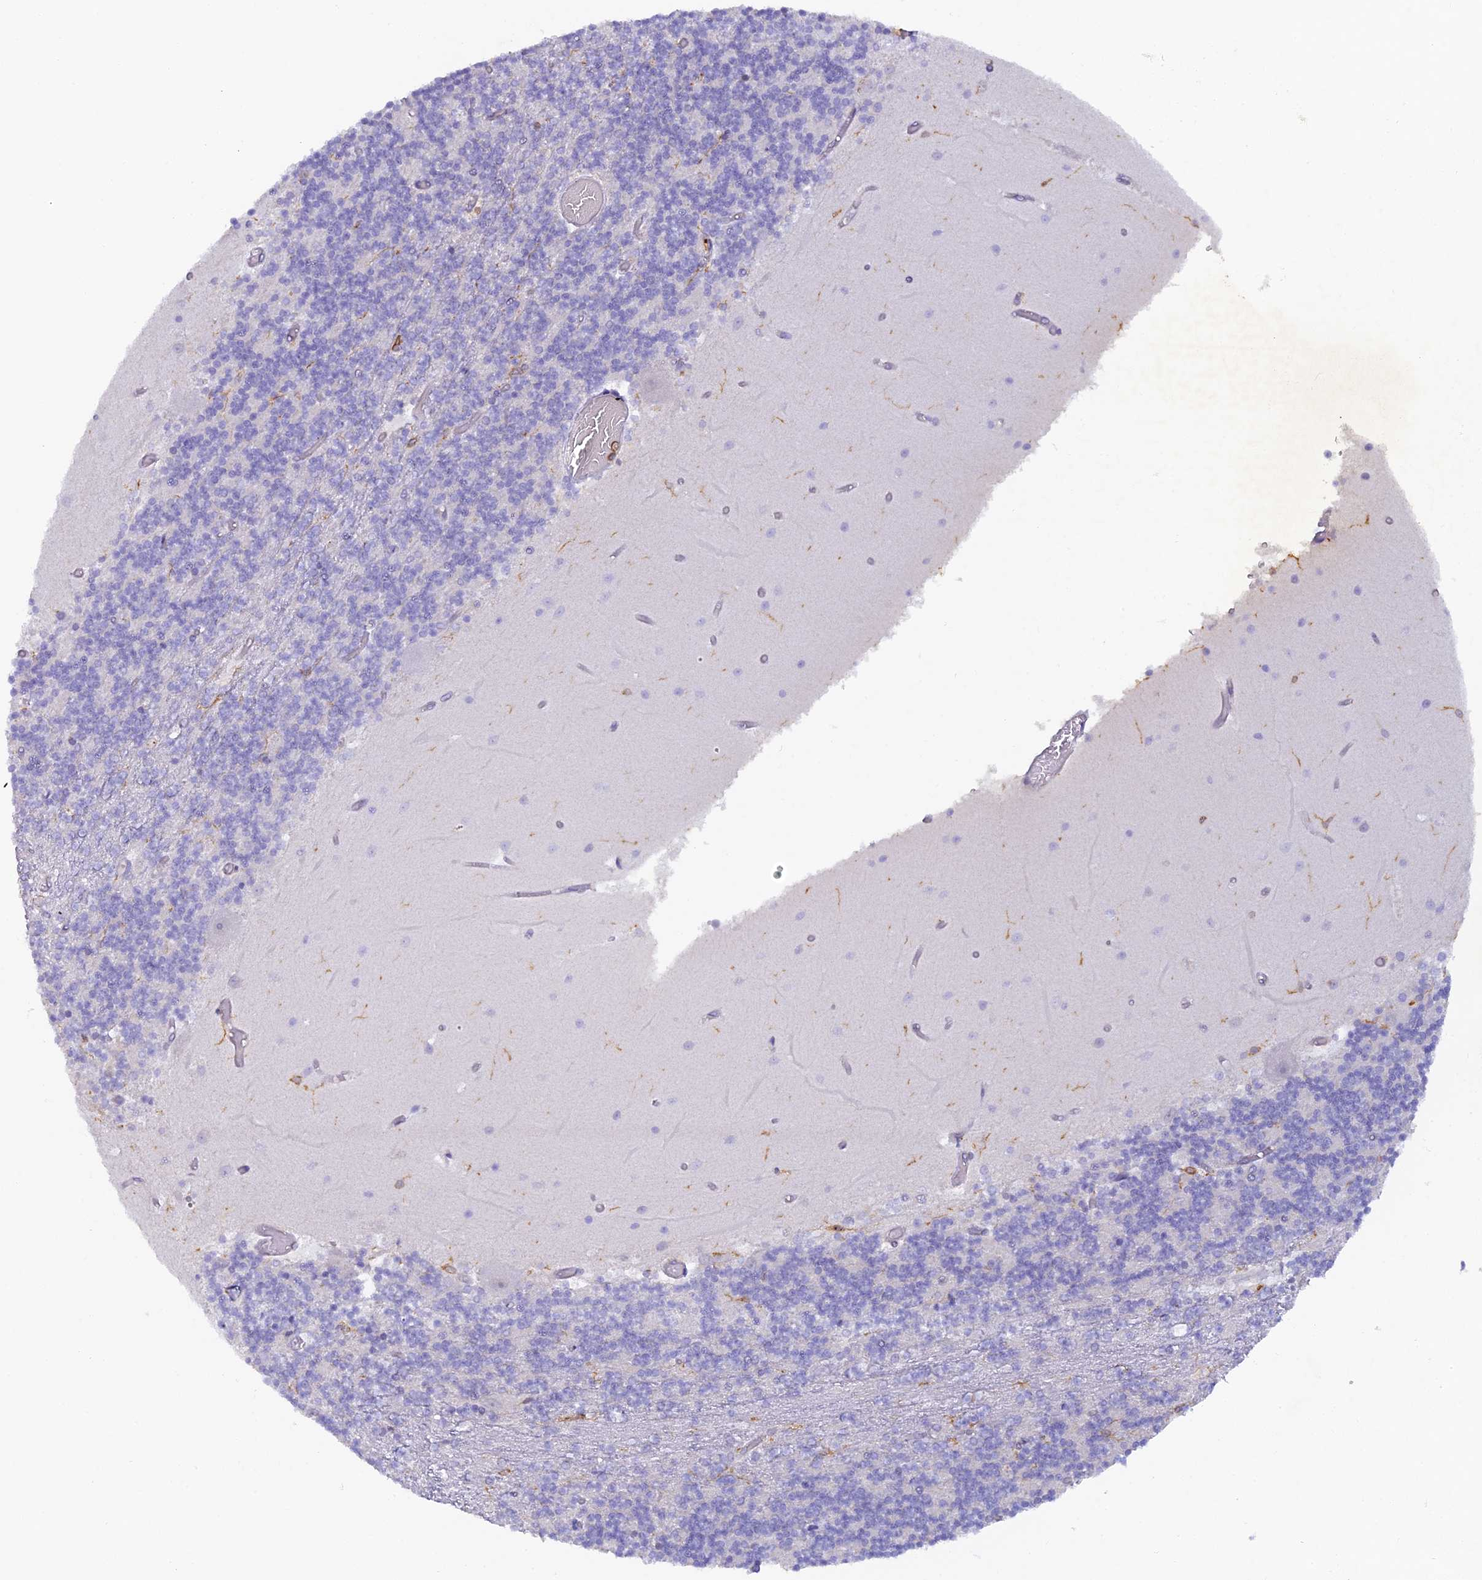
{"staining": {"intensity": "negative", "quantity": "none", "location": "none"}, "tissue": "cerebellum", "cell_type": "Cells in granular layer", "image_type": "normal", "snomed": [{"axis": "morphology", "description": "Normal tissue, NOS"}, {"axis": "topography", "description": "Cerebellum"}], "caption": "Cells in granular layer show no significant protein expression in benign cerebellum.", "gene": "FYB1", "patient": {"sex": "female", "age": 28}}